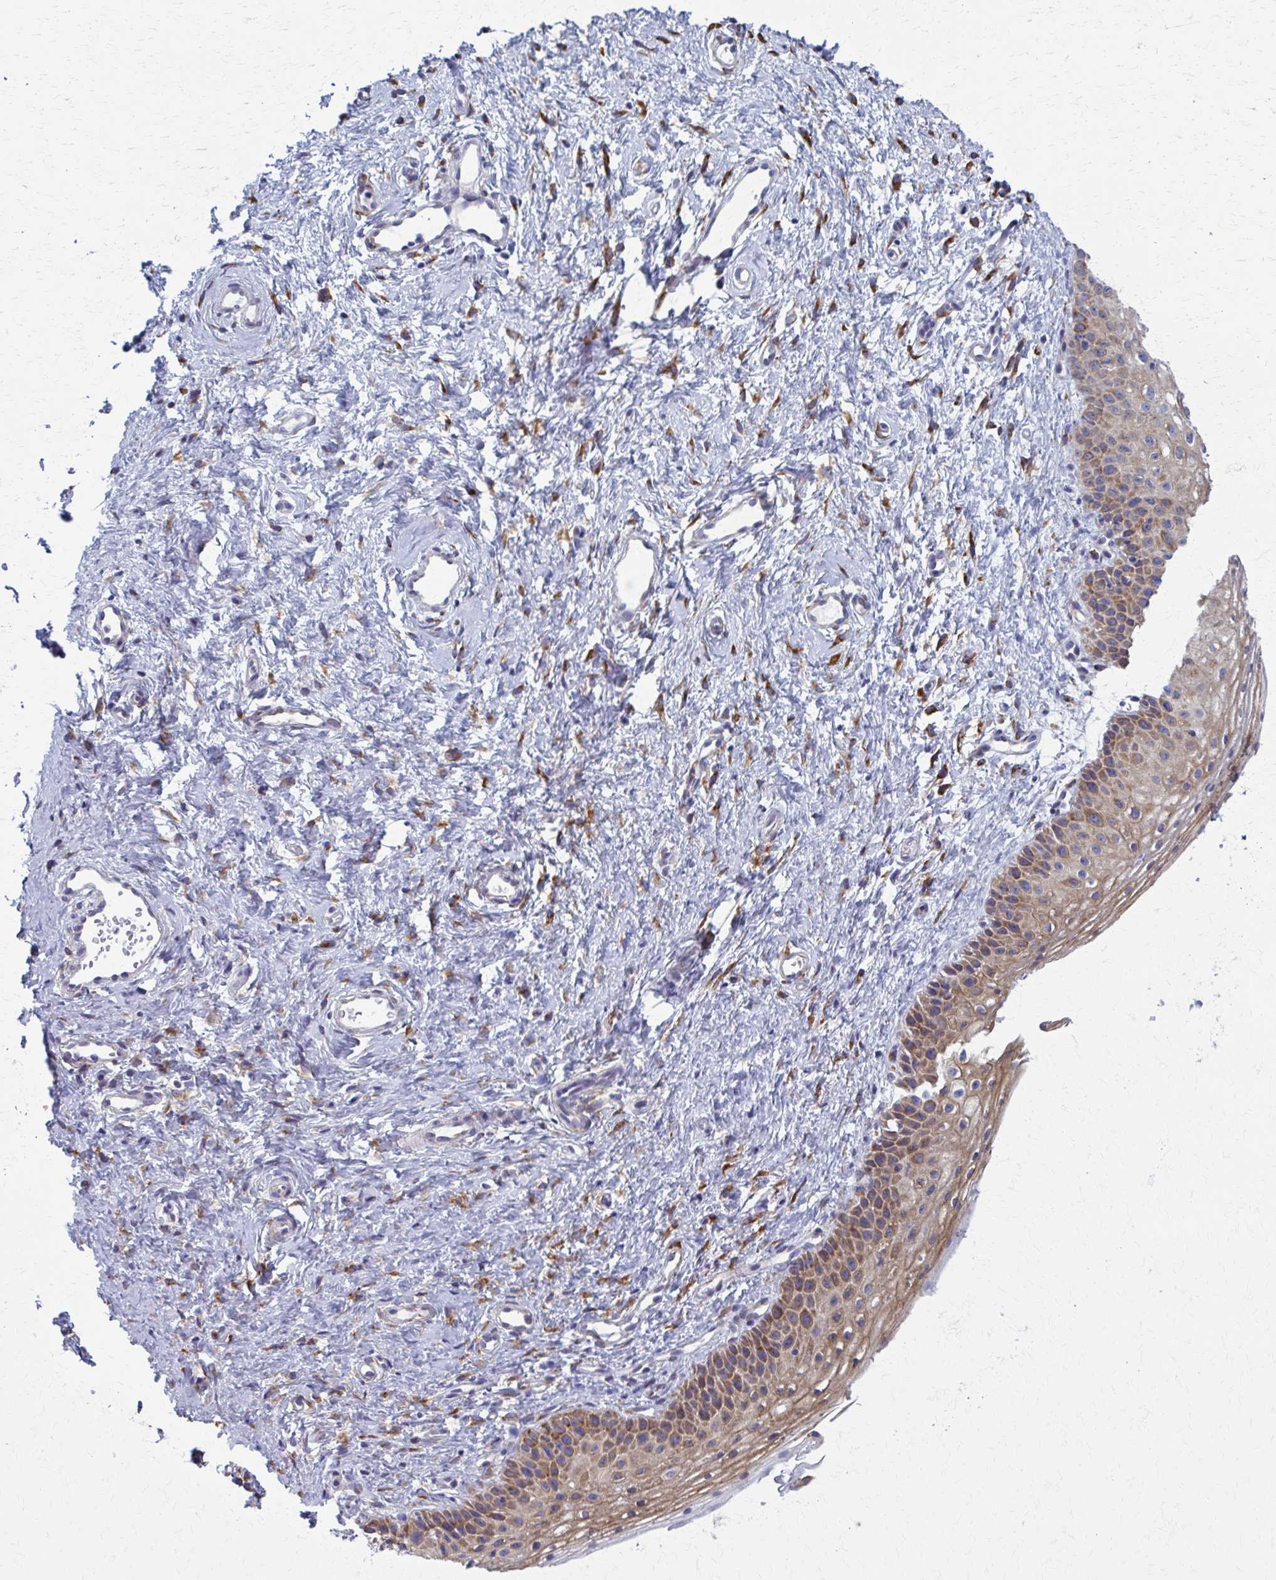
{"staining": {"intensity": "strong", "quantity": "25%-75%", "location": "cytoplasmic/membranous"}, "tissue": "vagina", "cell_type": "Squamous epithelial cells", "image_type": "normal", "snomed": [{"axis": "morphology", "description": "Normal tissue, NOS"}, {"axis": "topography", "description": "Vagina"}], "caption": "Immunohistochemistry staining of normal vagina, which shows high levels of strong cytoplasmic/membranous expression in about 25%-75% of squamous epithelial cells indicating strong cytoplasmic/membranous protein expression. The staining was performed using DAB (3,3'-diaminobenzidine) (brown) for protein detection and nuclei were counterstained in hematoxylin (blue).", "gene": "SPATS2L", "patient": {"sex": "female", "age": 65}}